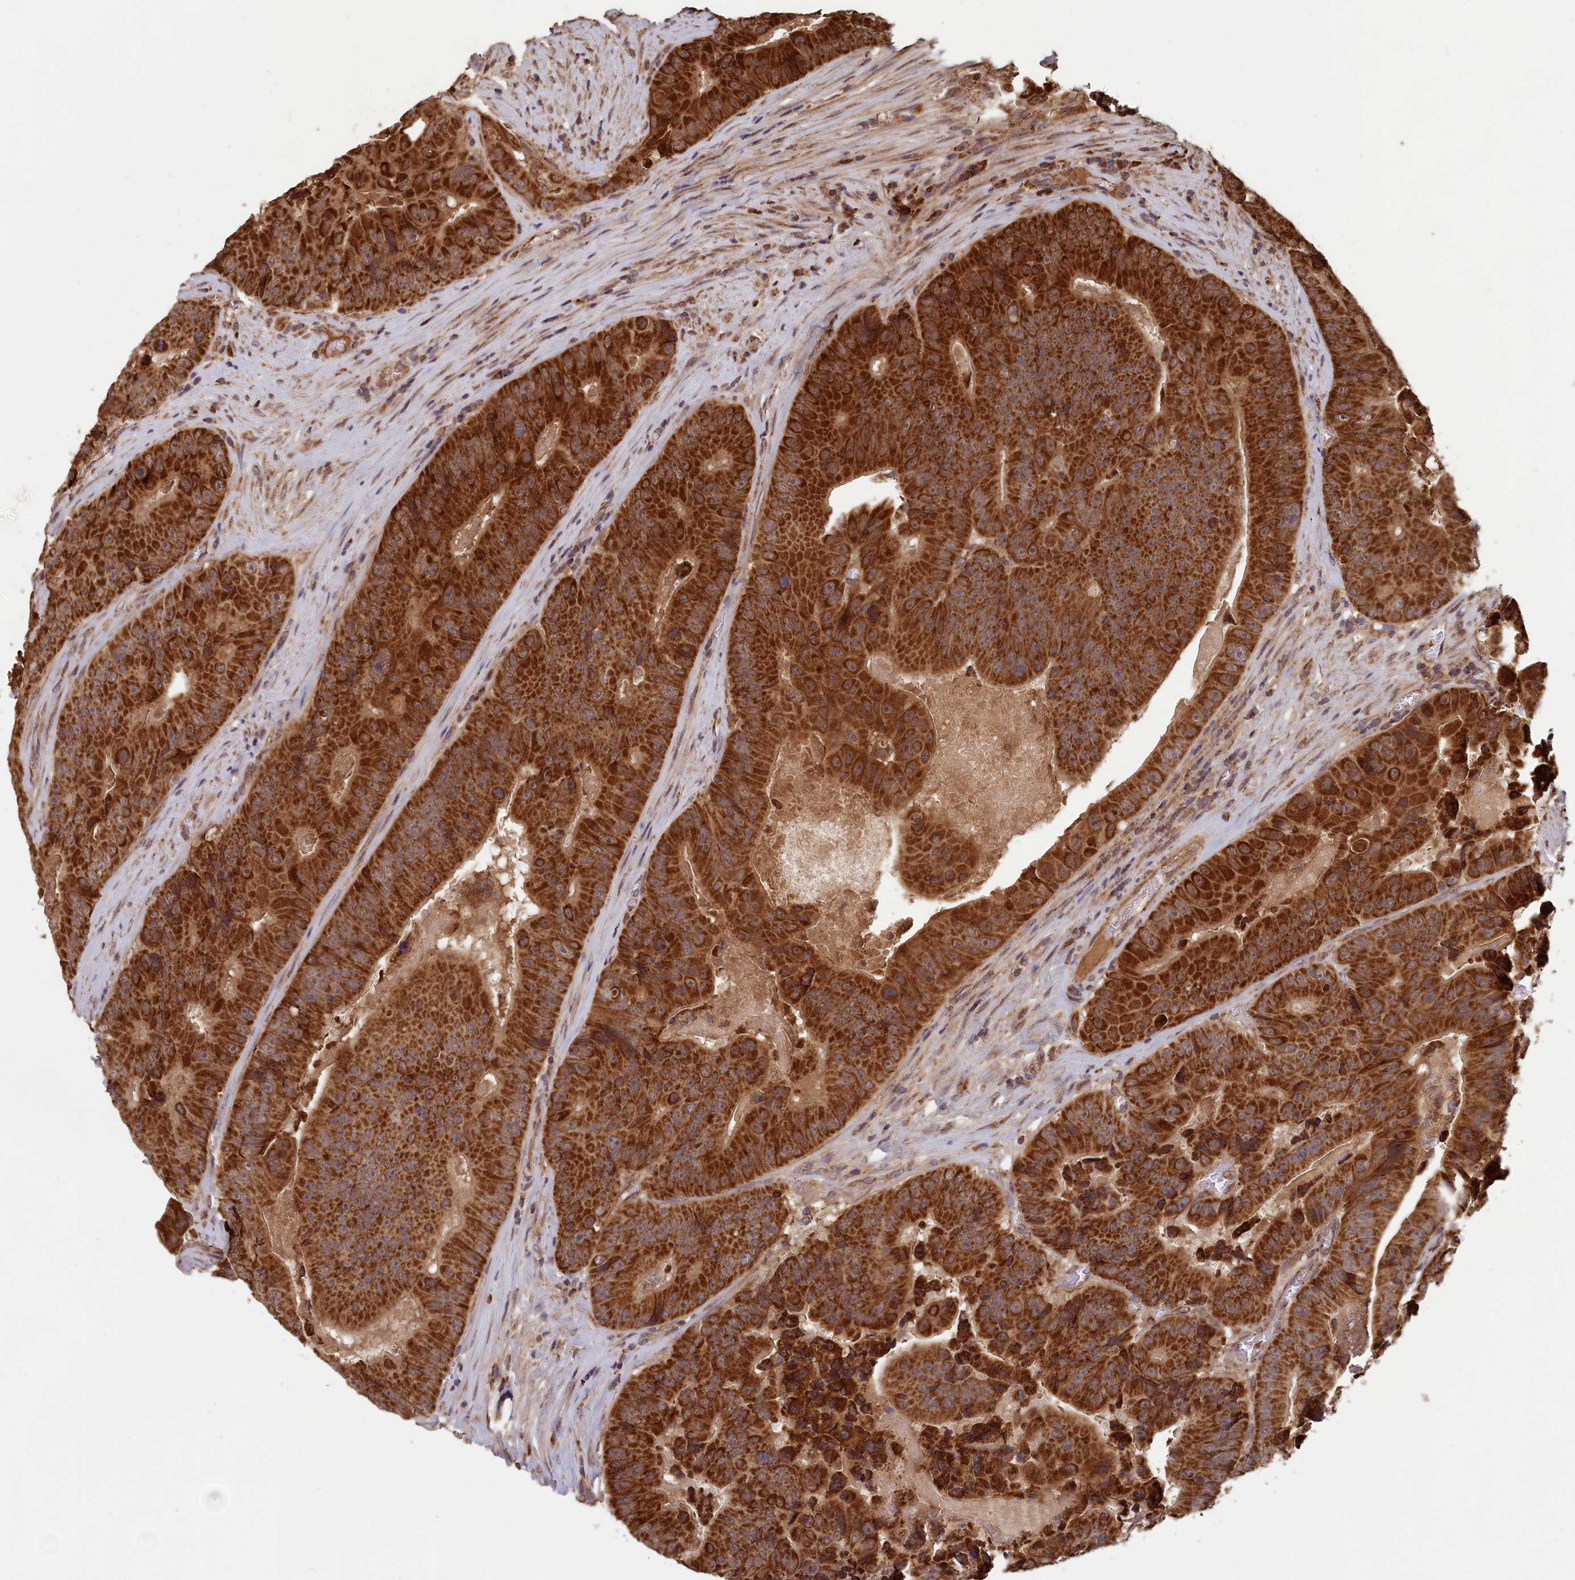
{"staining": {"intensity": "strong", "quantity": ">75%", "location": "cytoplasmic/membranous"}, "tissue": "colorectal cancer", "cell_type": "Tumor cells", "image_type": "cancer", "snomed": [{"axis": "morphology", "description": "Adenocarcinoma, NOS"}, {"axis": "topography", "description": "Colon"}], "caption": "A photomicrograph of colorectal cancer (adenocarcinoma) stained for a protein exhibits strong cytoplasmic/membranous brown staining in tumor cells.", "gene": "CCDC15", "patient": {"sex": "female", "age": 86}}